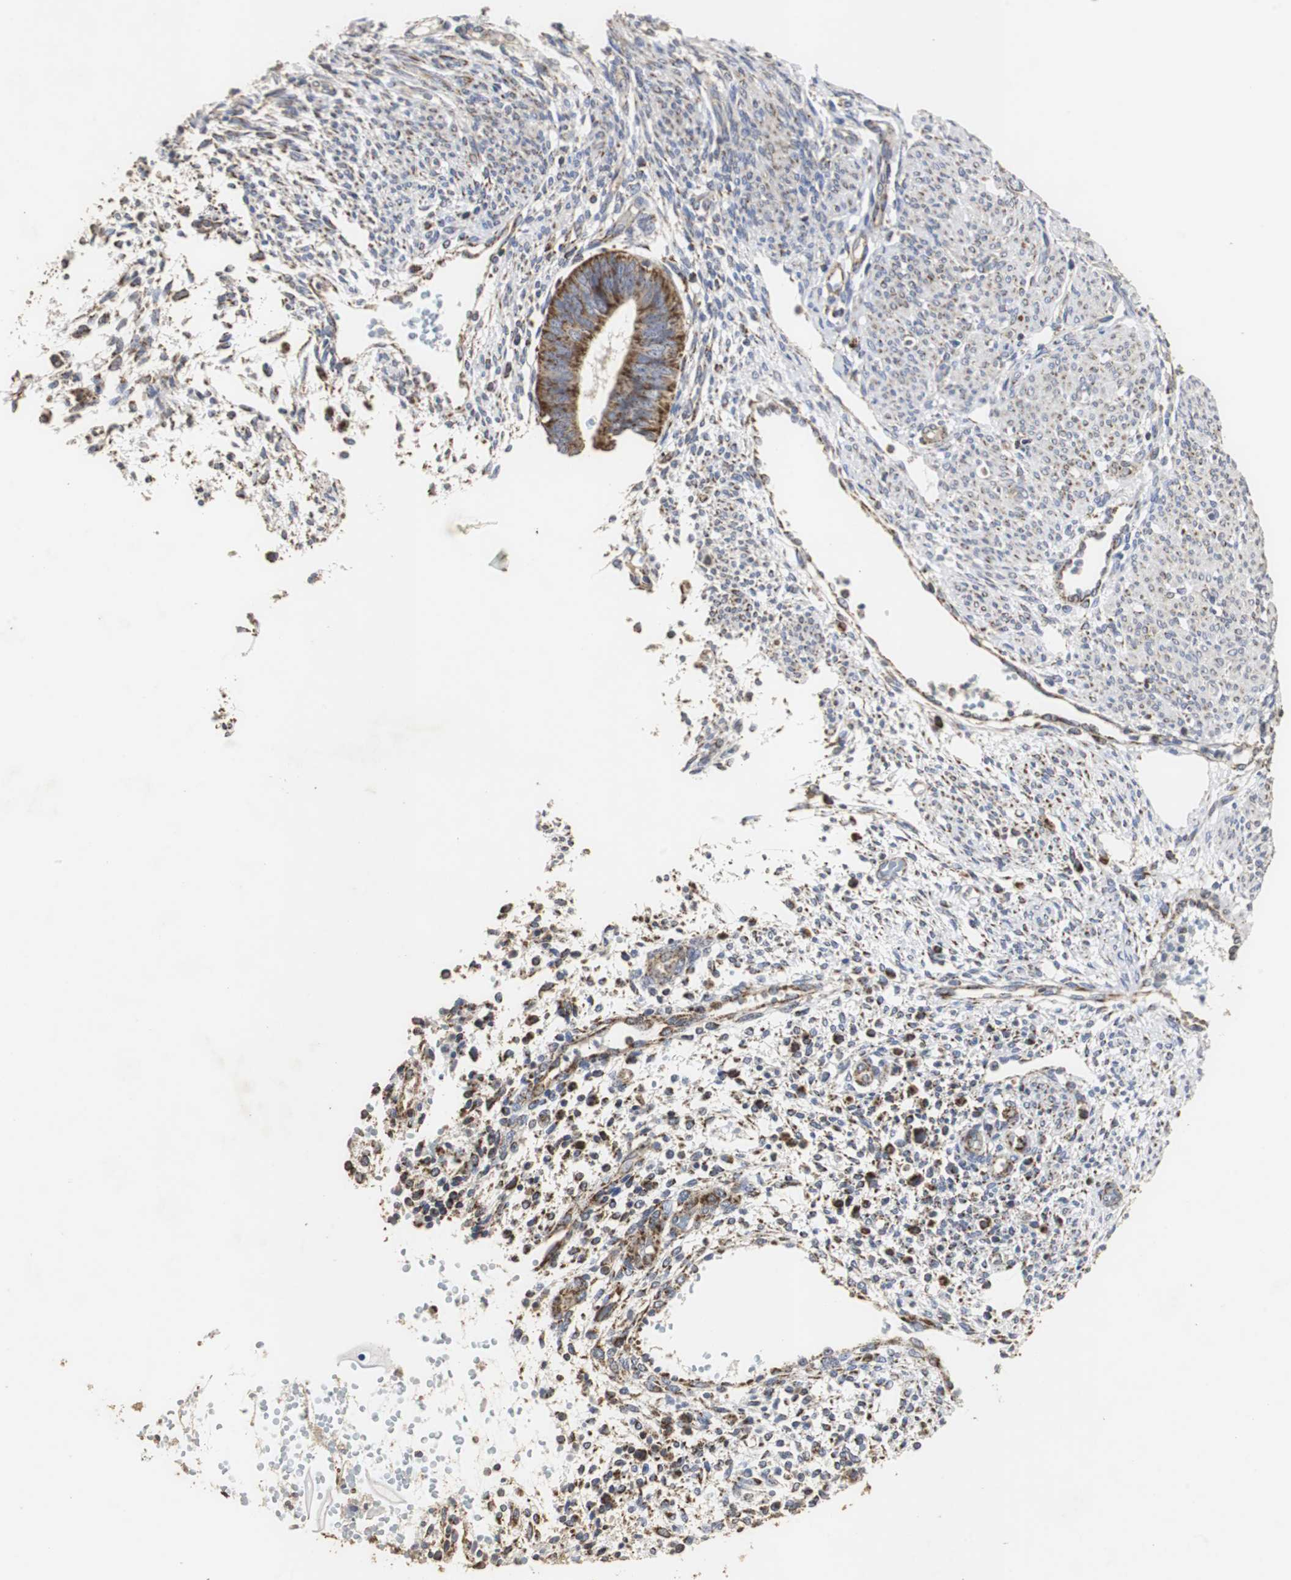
{"staining": {"intensity": "moderate", "quantity": "25%-75%", "location": "cytoplasmic/membranous"}, "tissue": "endometrium", "cell_type": "Cells in endometrial stroma", "image_type": "normal", "snomed": [{"axis": "morphology", "description": "Normal tissue, NOS"}, {"axis": "topography", "description": "Endometrium"}], "caption": "Endometrium was stained to show a protein in brown. There is medium levels of moderate cytoplasmic/membranous positivity in about 25%-75% of cells in endometrial stroma. (Brightfield microscopy of DAB IHC at high magnification).", "gene": "HSD17B10", "patient": {"sex": "female", "age": 35}}